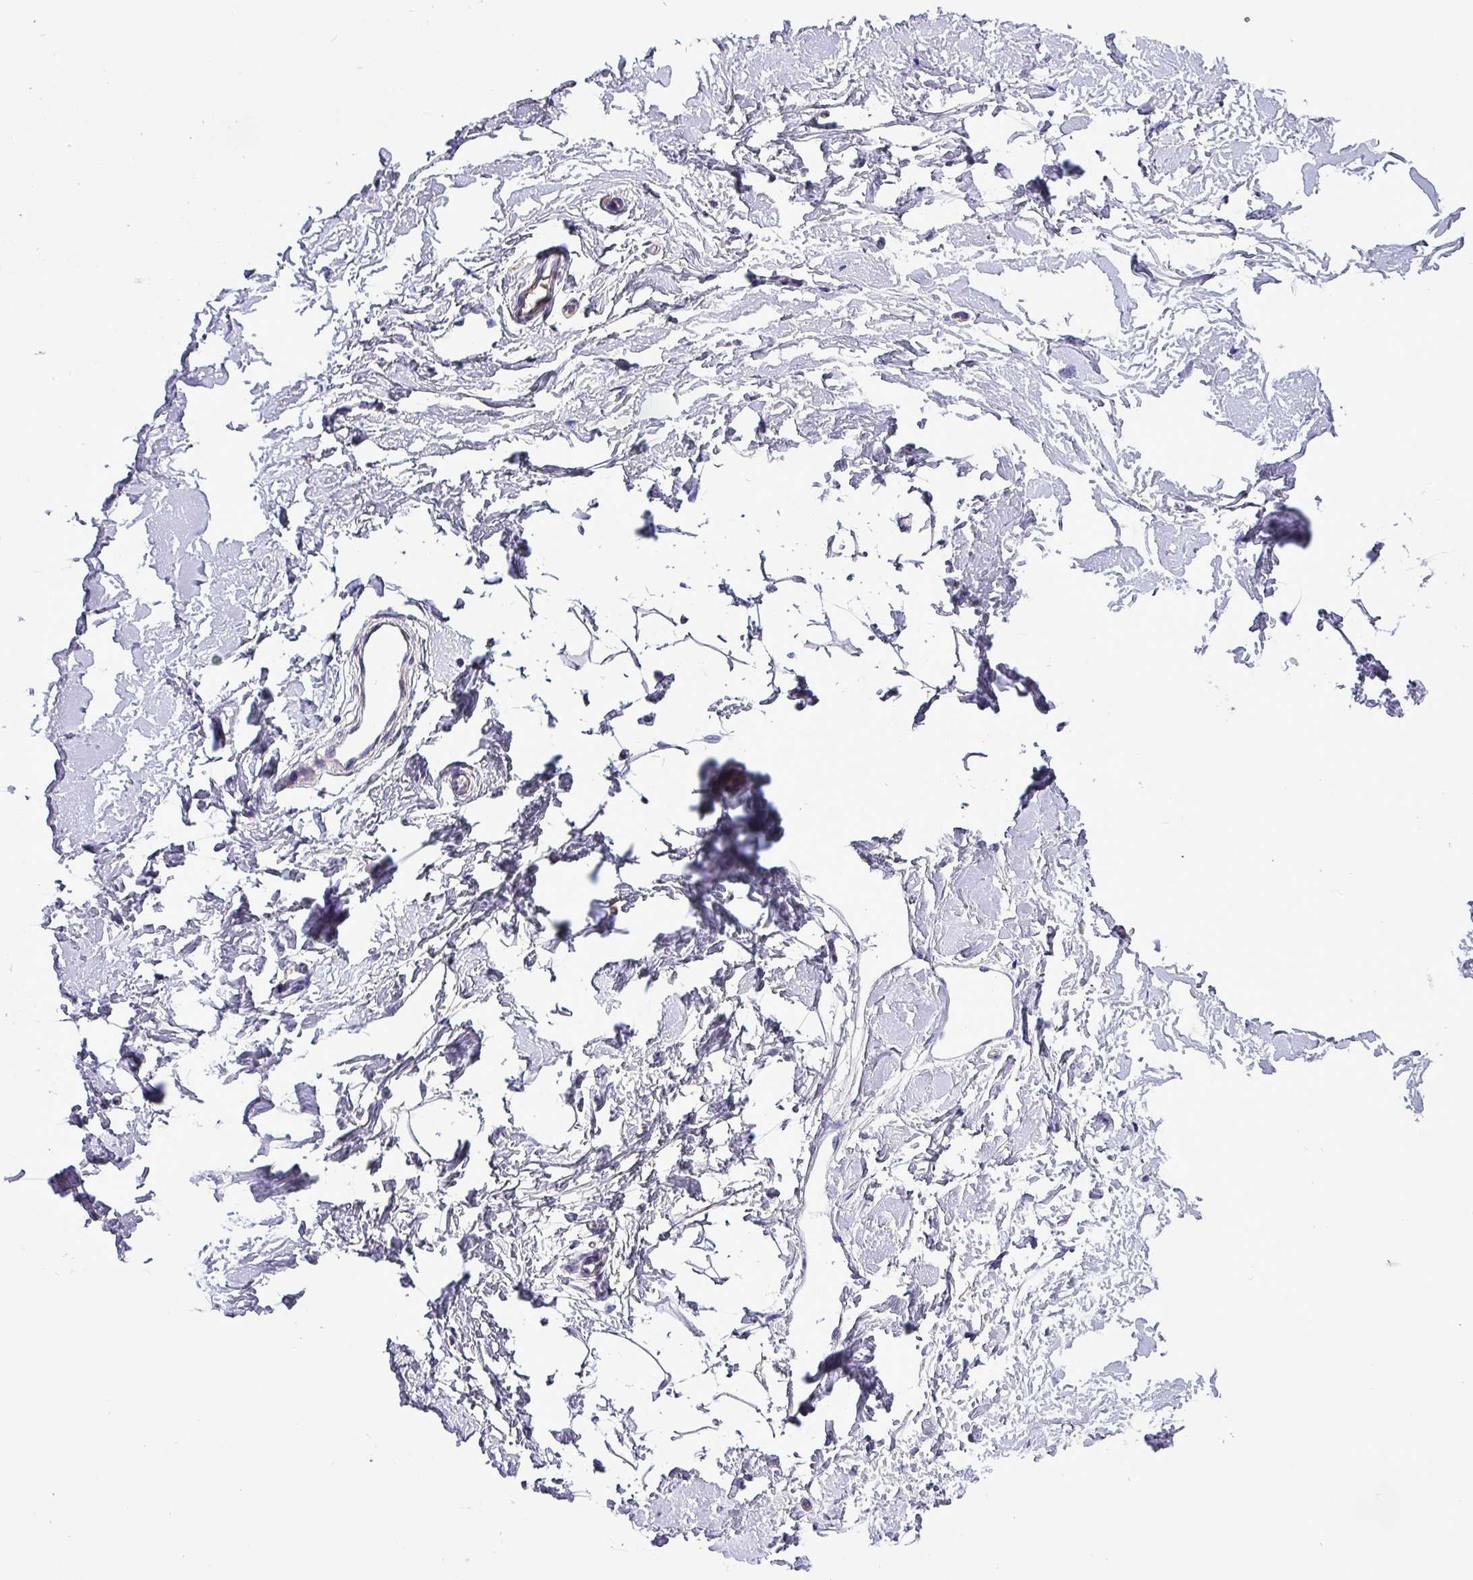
{"staining": {"intensity": "negative", "quantity": "none", "location": "none"}, "tissue": "breast", "cell_type": "Adipocytes", "image_type": "normal", "snomed": [{"axis": "morphology", "description": "Normal tissue, NOS"}, {"axis": "topography", "description": "Breast"}], "caption": "Immunohistochemistry (IHC) micrograph of benign breast stained for a protein (brown), which exhibits no staining in adipocytes.", "gene": "HPR", "patient": {"sex": "female", "age": 23}}